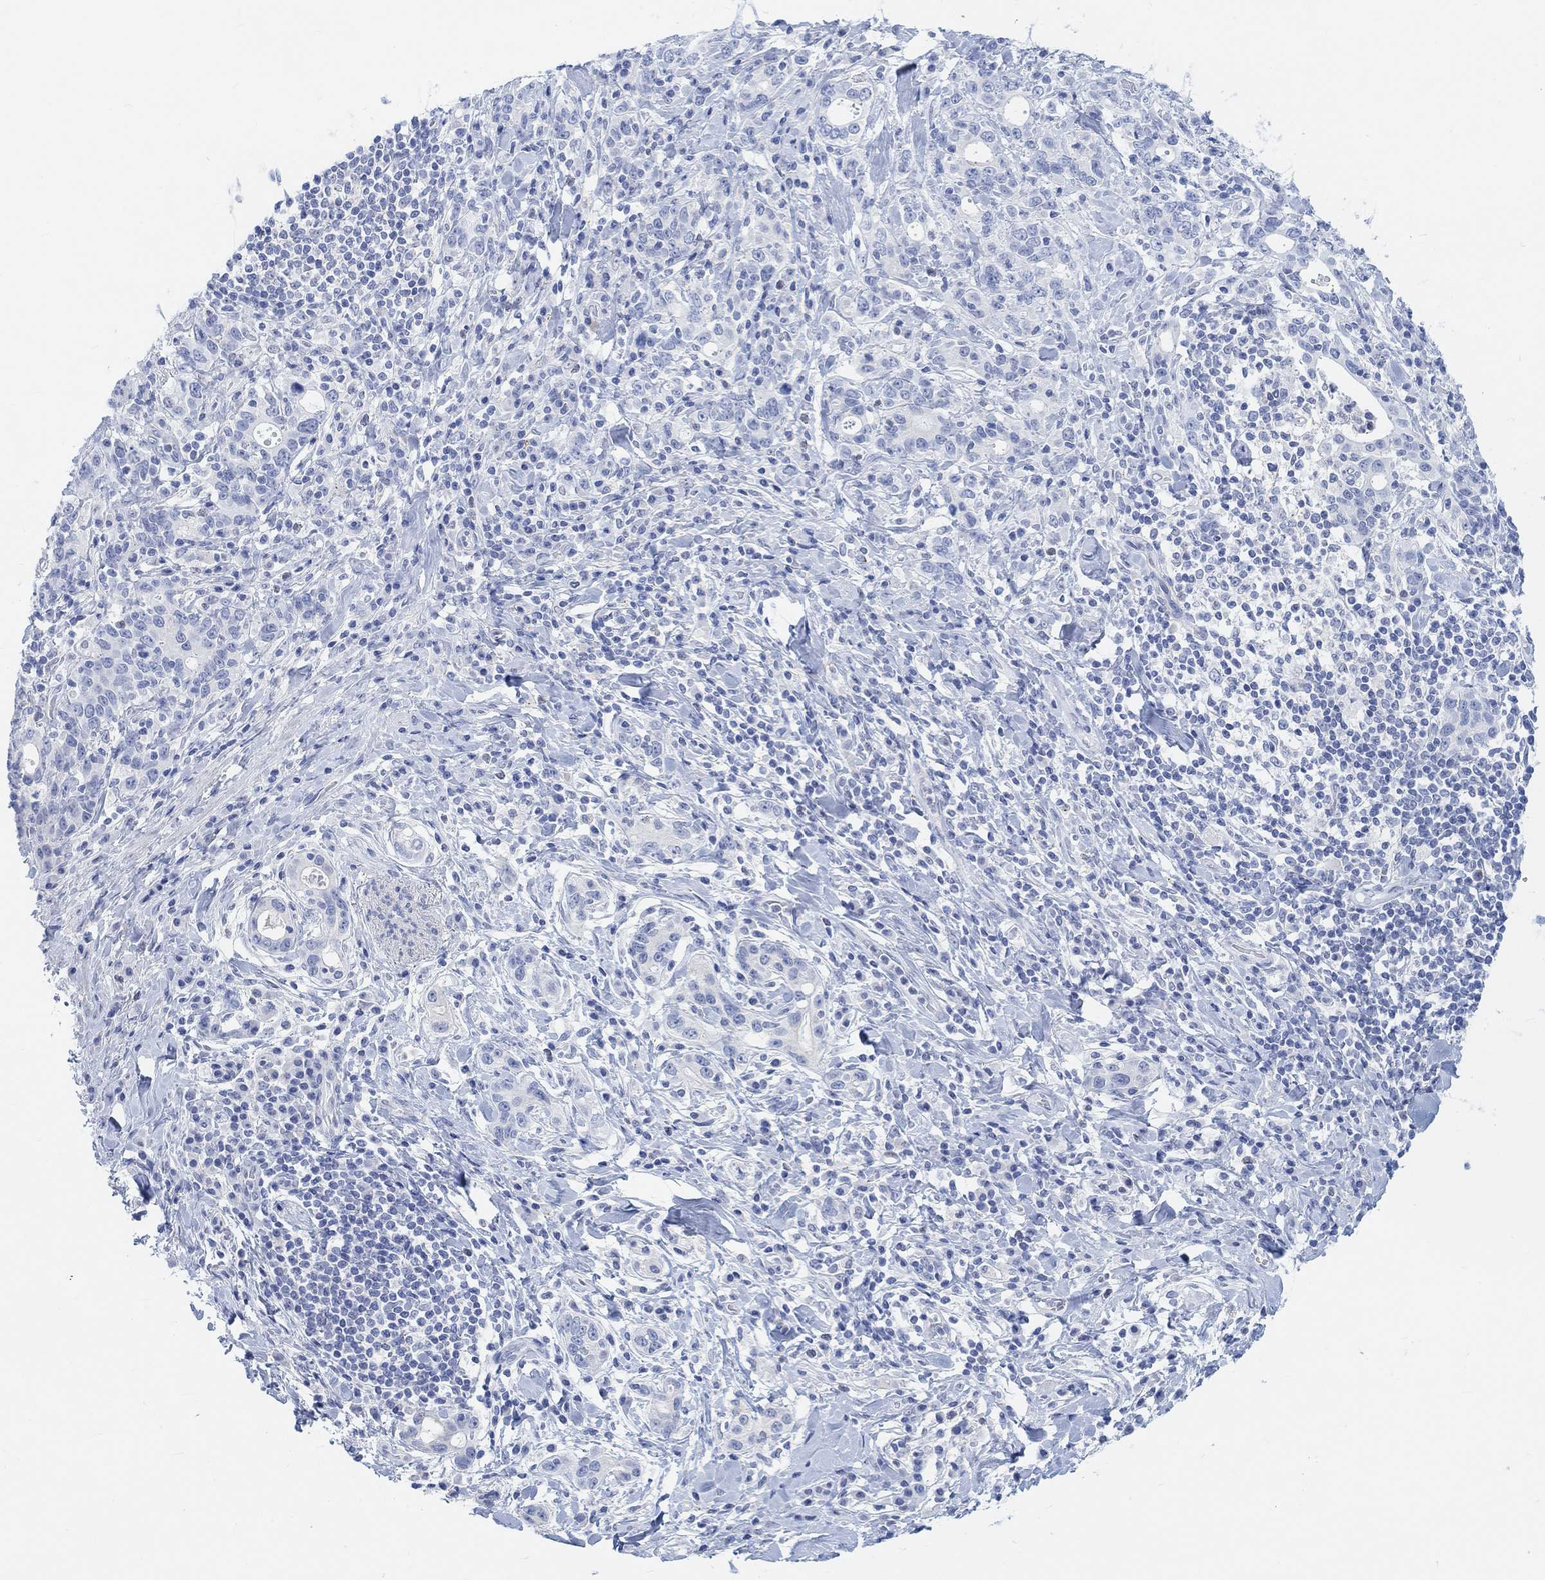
{"staining": {"intensity": "negative", "quantity": "none", "location": "none"}, "tissue": "stomach cancer", "cell_type": "Tumor cells", "image_type": "cancer", "snomed": [{"axis": "morphology", "description": "Adenocarcinoma, NOS"}, {"axis": "topography", "description": "Stomach"}], "caption": "Micrograph shows no protein positivity in tumor cells of stomach cancer (adenocarcinoma) tissue.", "gene": "ENO4", "patient": {"sex": "male", "age": 79}}